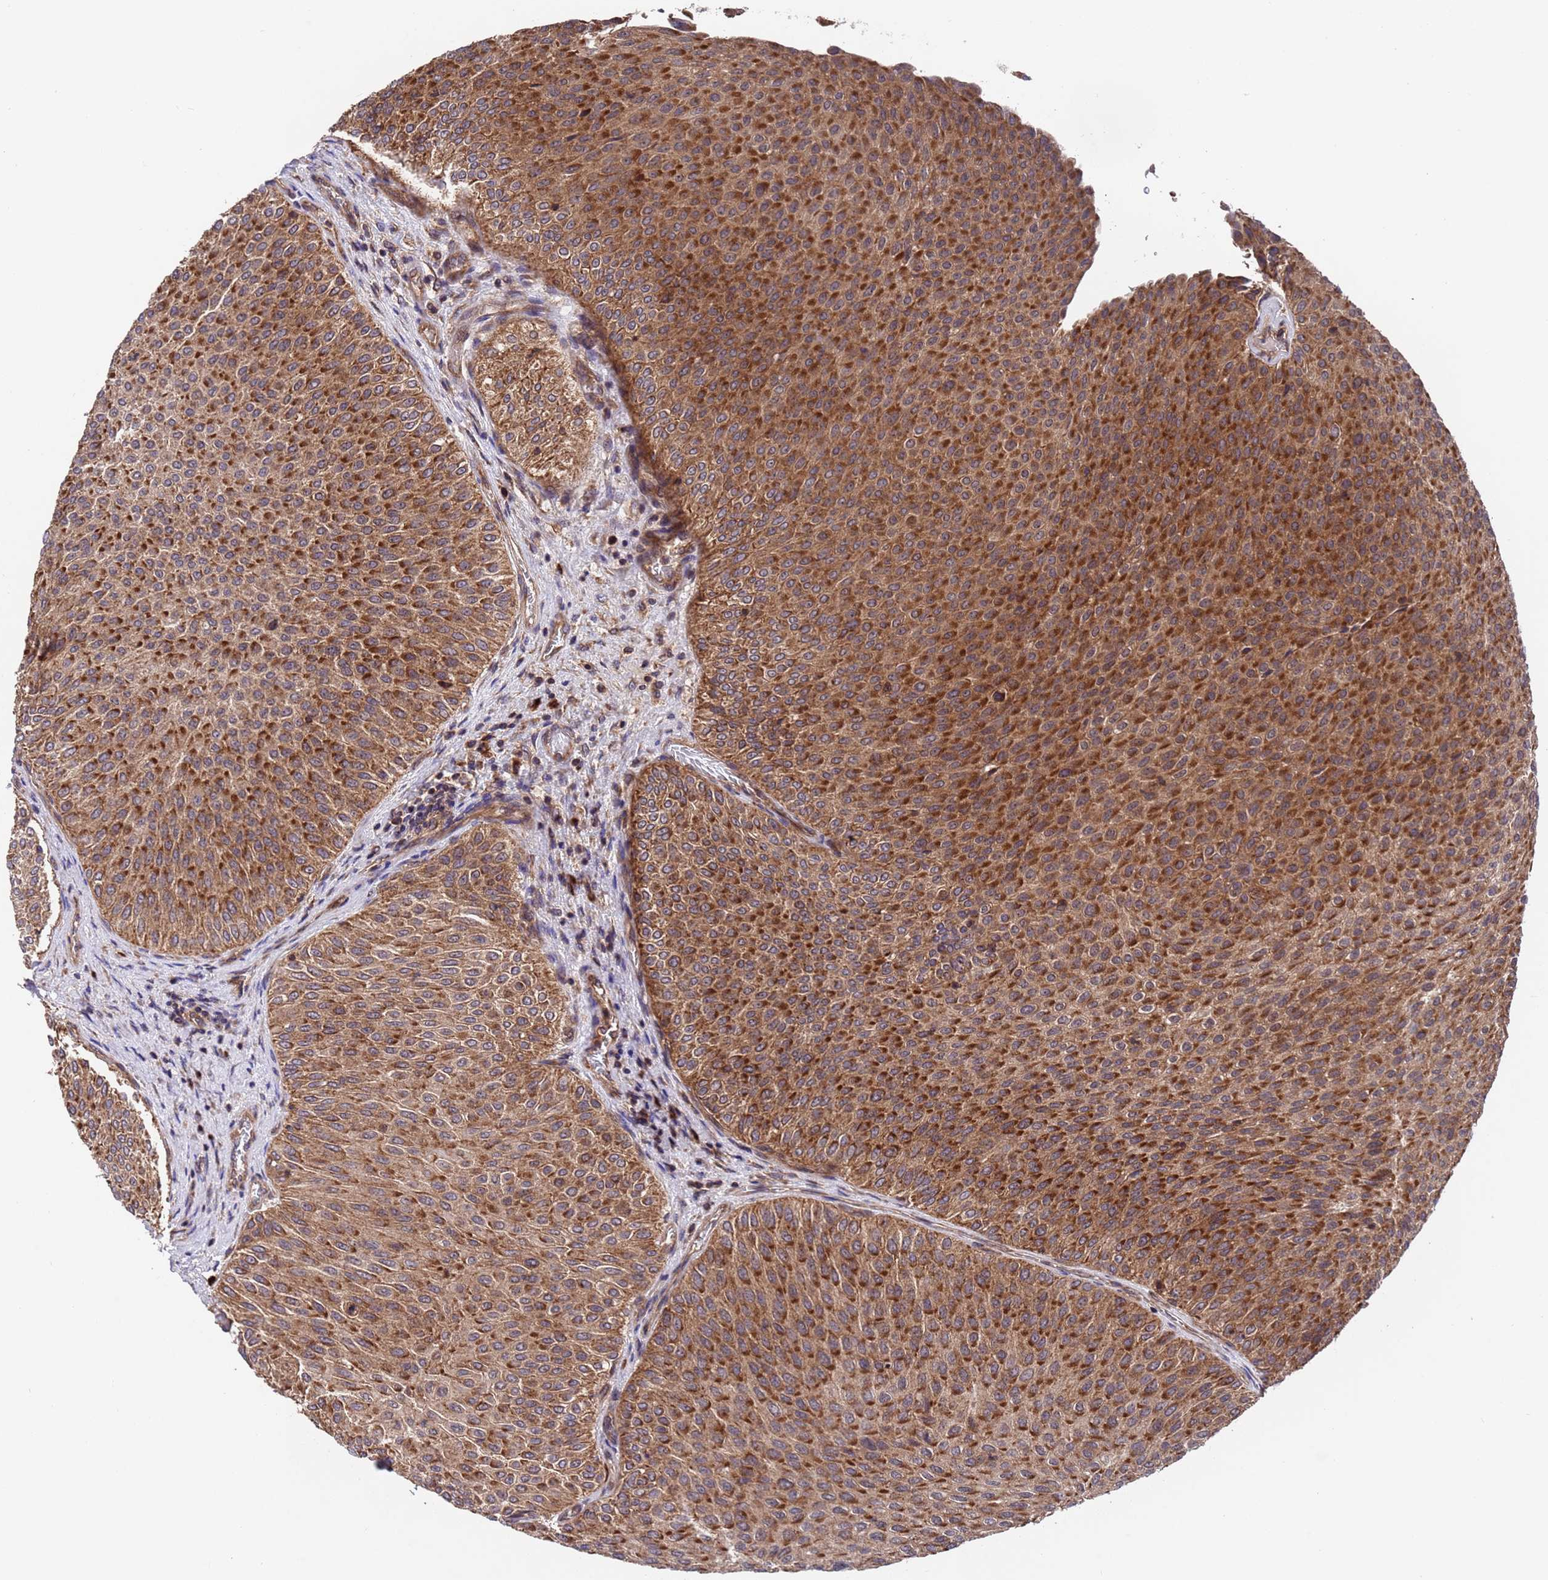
{"staining": {"intensity": "strong", "quantity": ">75%", "location": "cytoplasmic/membranous"}, "tissue": "urothelial cancer", "cell_type": "Tumor cells", "image_type": "cancer", "snomed": [{"axis": "morphology", "description": "Urothelial carcinoma, Low grade"}, {"axis": "topography", "description": "Urinary bladder"}], "caption": "Protein expression analysis of urothelial carcinoma (low-grade) demonstrates strong cytoplasmic/membranous staining in about >75% of tumor cells. Using DAB (3,3'-diaminobenzidine) (brown) and hematoxylin (blue) stains, captured at high magnification using brightfield microscopy.", "gene": "TSR3", "patient": {"sex": "male", "age": 78}}